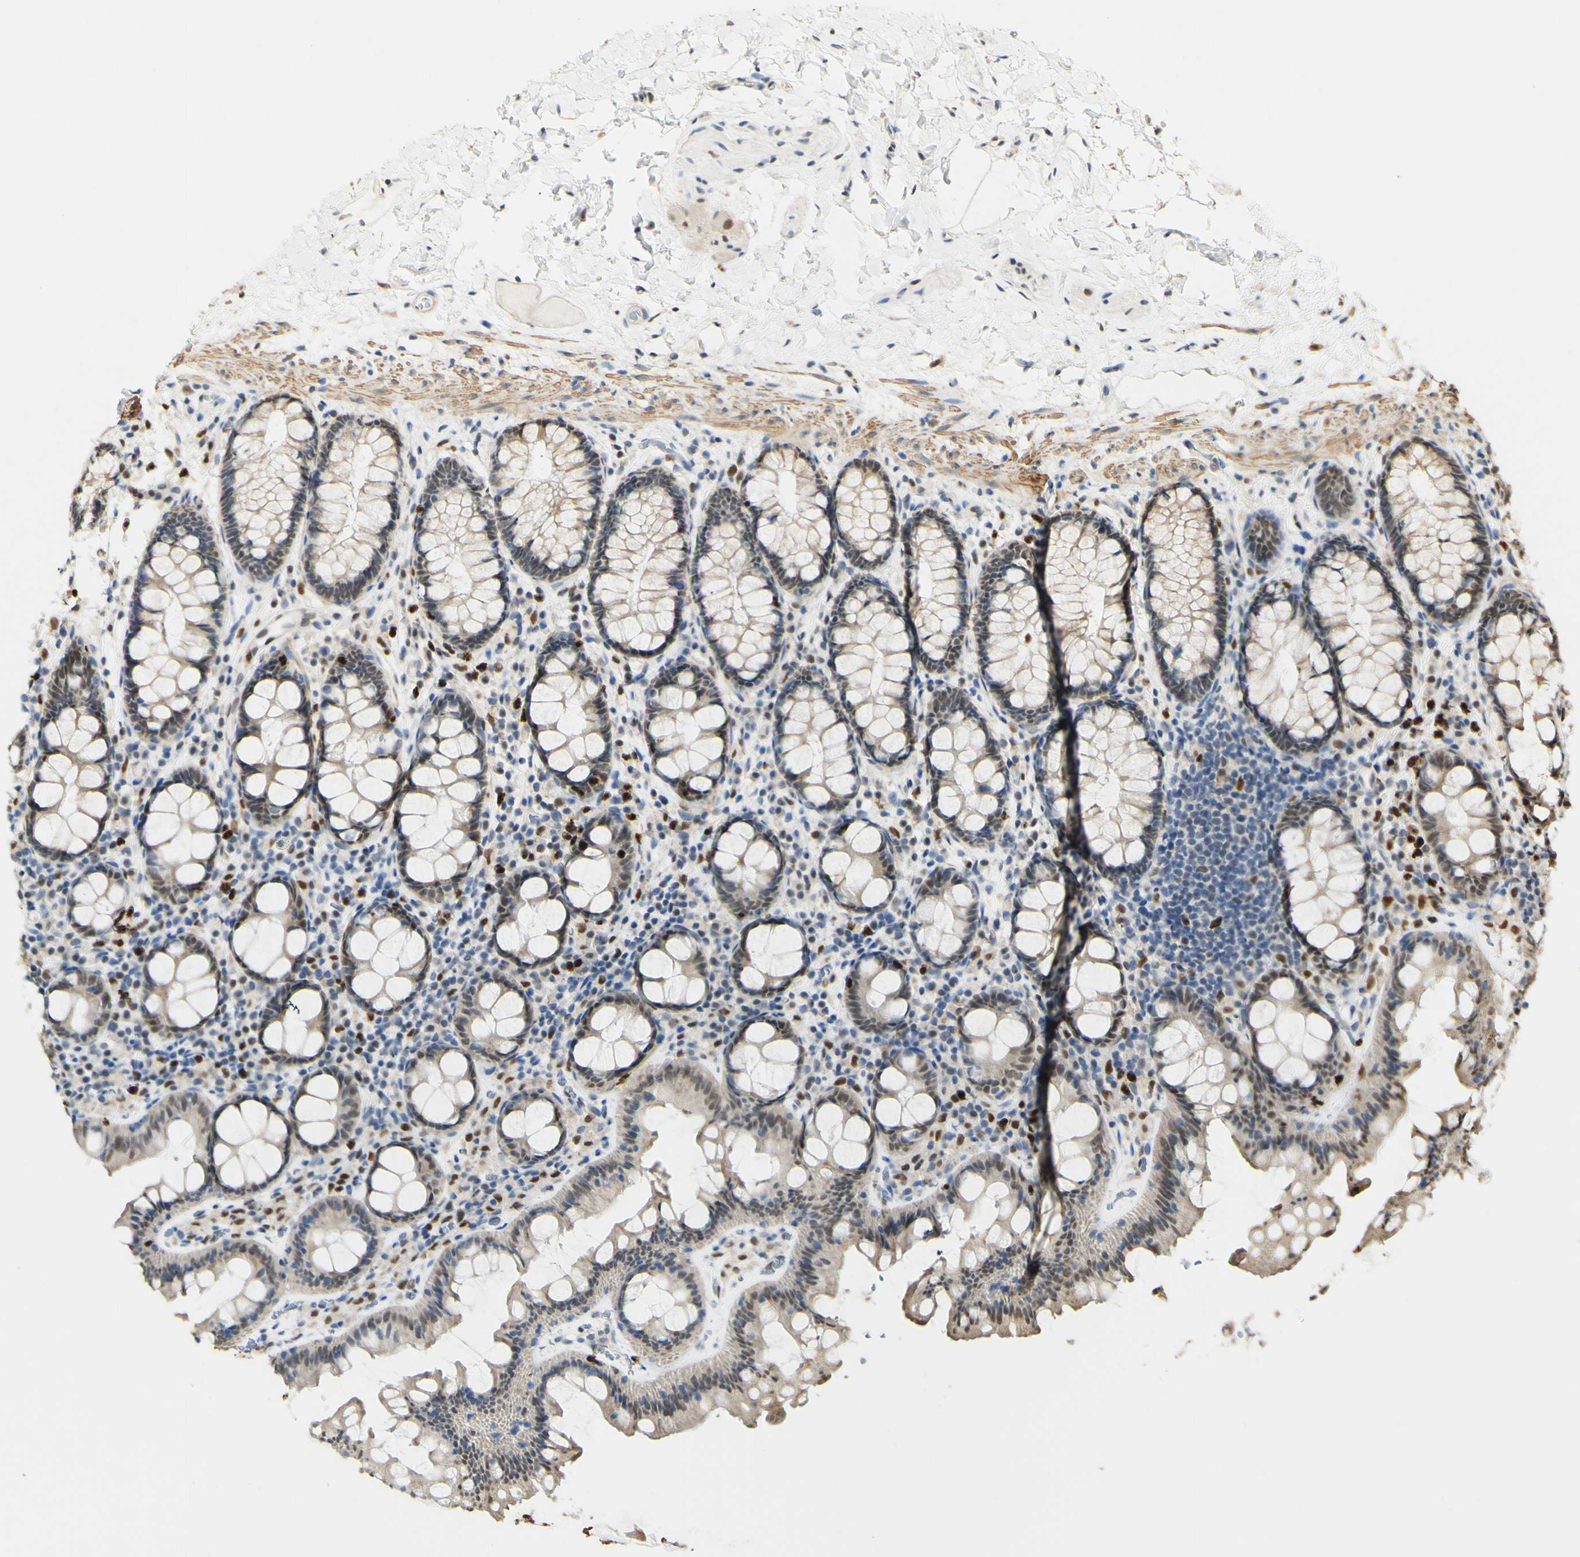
{"staining": {"intensity": "weak", "quantity": ">75%", "location": "cytoplasmic/membranous"}, "tissue": "colon", "cell_type": "Endothelial cells", "image_type": "normal", "snomed": [{"axis": "morphology", "description": "Normal tissue, NOS"}, {"axis": "topography", "description": "Colon"}], "caption": "Immunohistochemistry (IHC) of normal colon shows low levels of weak cytoplasmic/membranous staining in about >75% of endothelial cells.", "gene": "MAP3K4", "patient": {"sex": "female", "age": 80}}